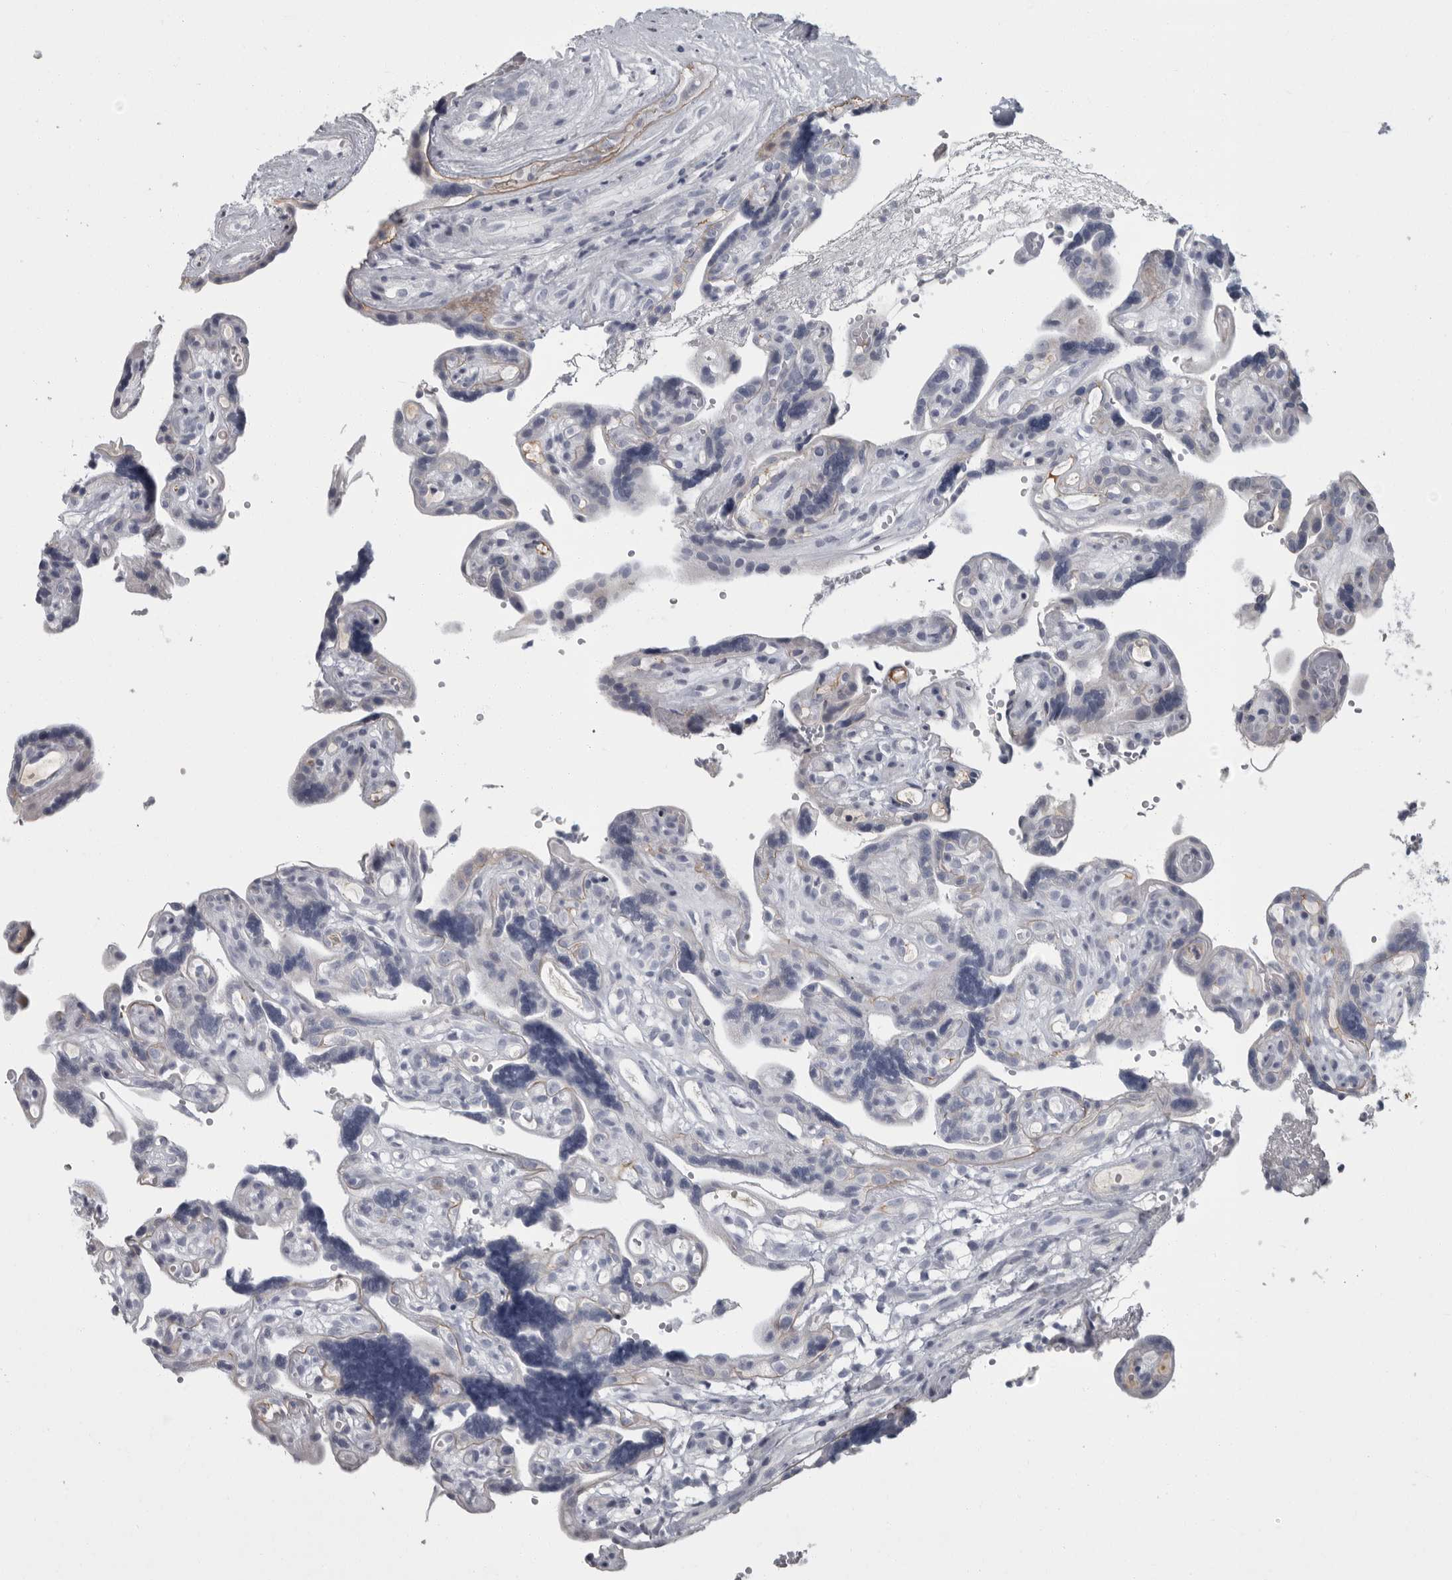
{"staining": {"intensity": "negative", "quantity": "none", "location": "none"}, "tissue": "placenta", "cell_type": "Decidual cells", "image_type": "normal", "snomed": [{"axis": "morphology", "description": "Normal tissue, NOS"}, {"axis": "topography", "description": "Placenta"}], "caption": "DAB immunohistochemical staining of benign placenta shows no significant expression in decidual cells.", "gene": "SLC25A39", "patient": {"sex": "female", "age": 30}}